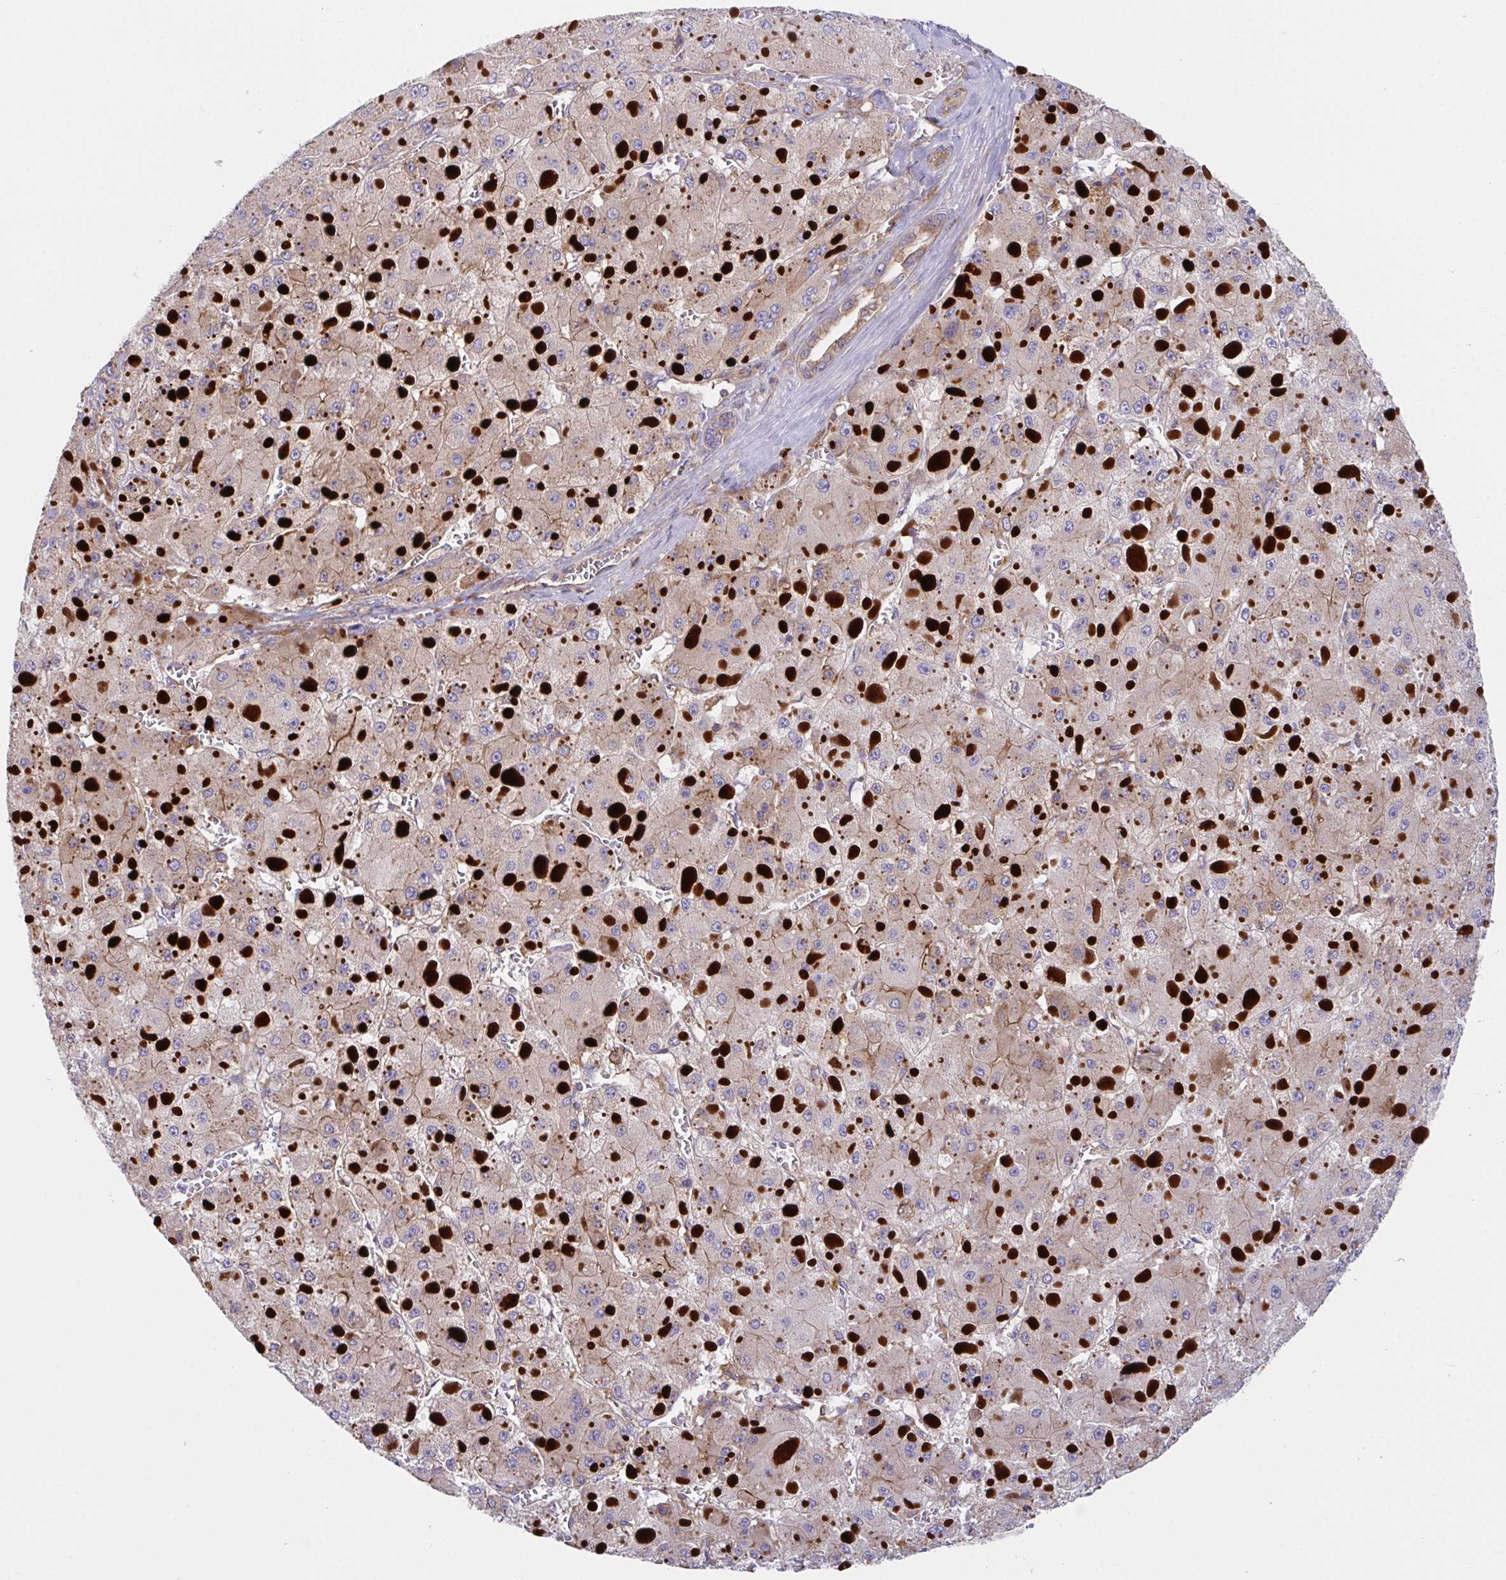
{"staining": {"intensity": "weak", "quantity": "25%-75%", "location": "cytoplasmic/membranous"}, "tissue": "liver cancer", "cell_type": "Tumor cells", "image_type": "cancer", "snomed": [{"axis": "morphology", "description": "Carcinoma, Hepatocellular, NOS"}, {"axis": "topography", "description": "Liver"}], "caption": "Protein expression analysis of liver cancer displays weak cytoplasmic/membranous staining in approximately 25%-75% of tumor cells.", "gene": "YARS2", "patient": {"sex": "female", "age": 73}}